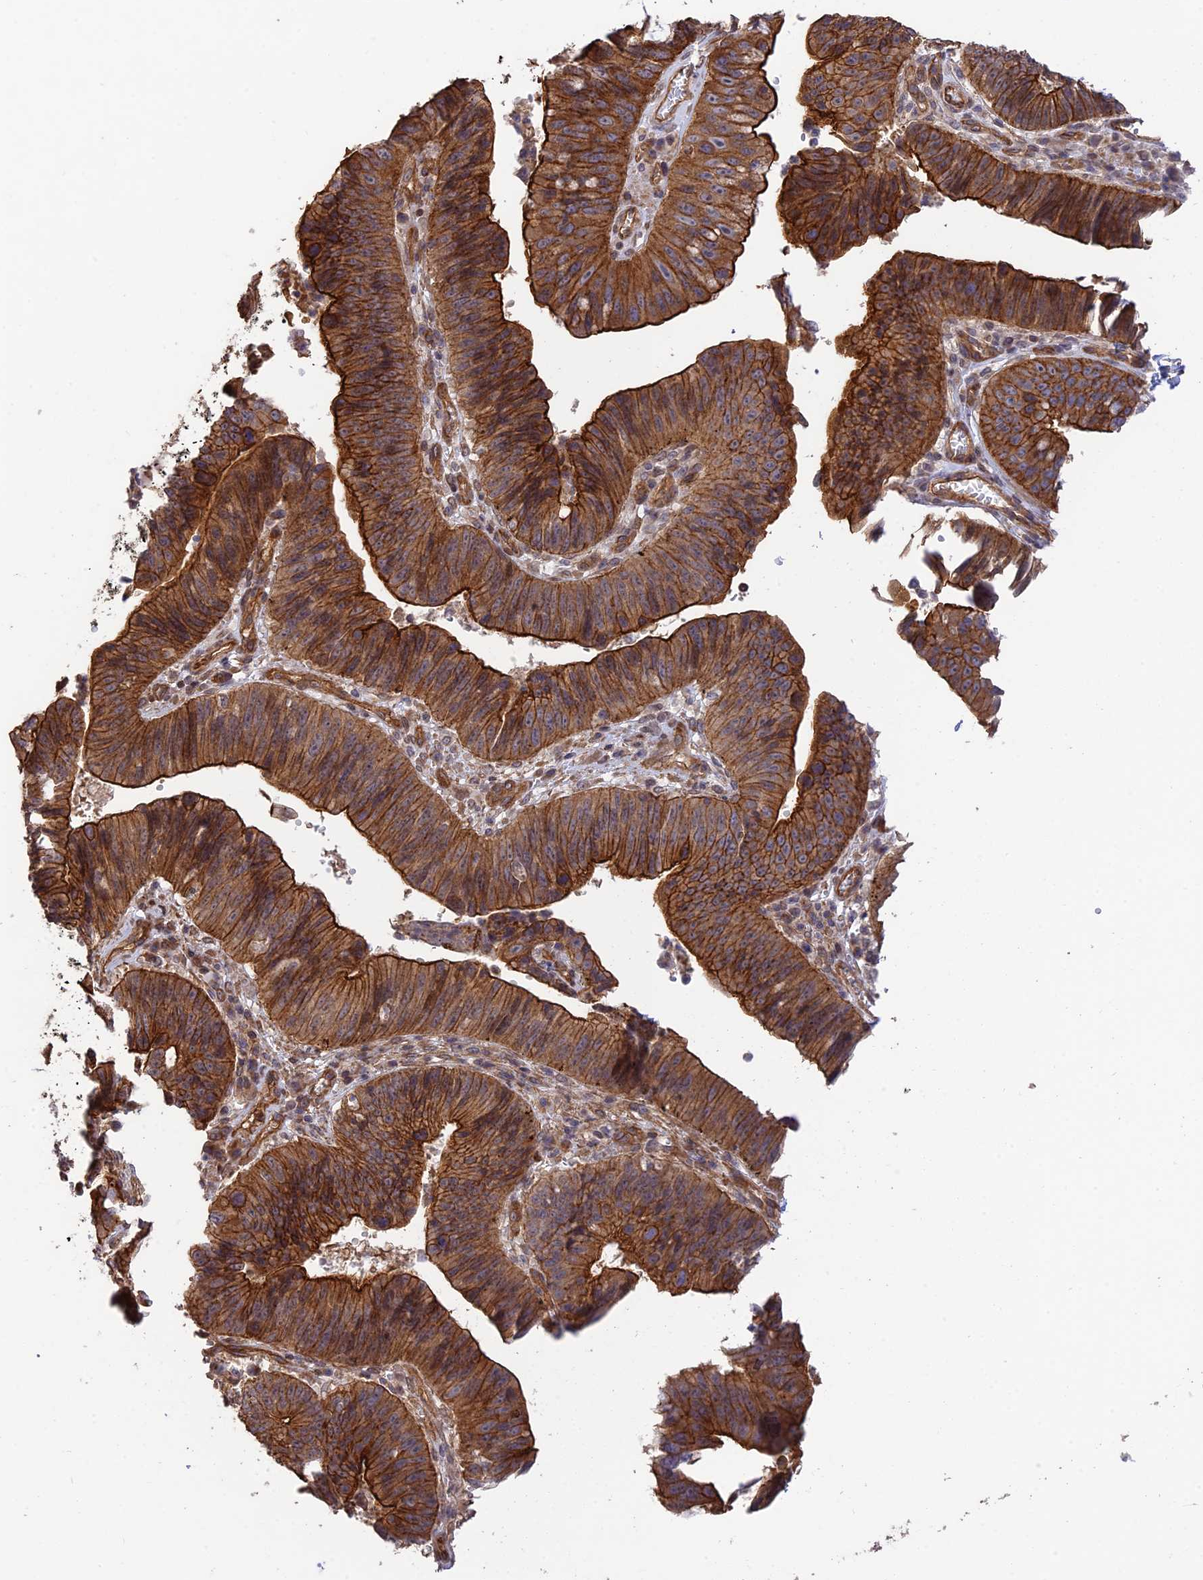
{"staining": {"intensity": "strong", "quantity": ">75%", "location": "cytoplasmic/membranous"}, "tissue": "stomach cancer", "cell_type": "Tumor cells", "image_type": "cancer", "snomed": [{"axis": "morphology", "description": "Adenocarcinoma, NOS"}, {"axis": "topography", "description": "Stomach"}], "caption": "Human adenocarcinoma (stomach) stained for a protein (brown) reveals strong cytoplasmic/membranous positive staining in about >75% of tumor cells.", "gene": "HOMER2", "patient": {"sex": "male", "age": 59}}